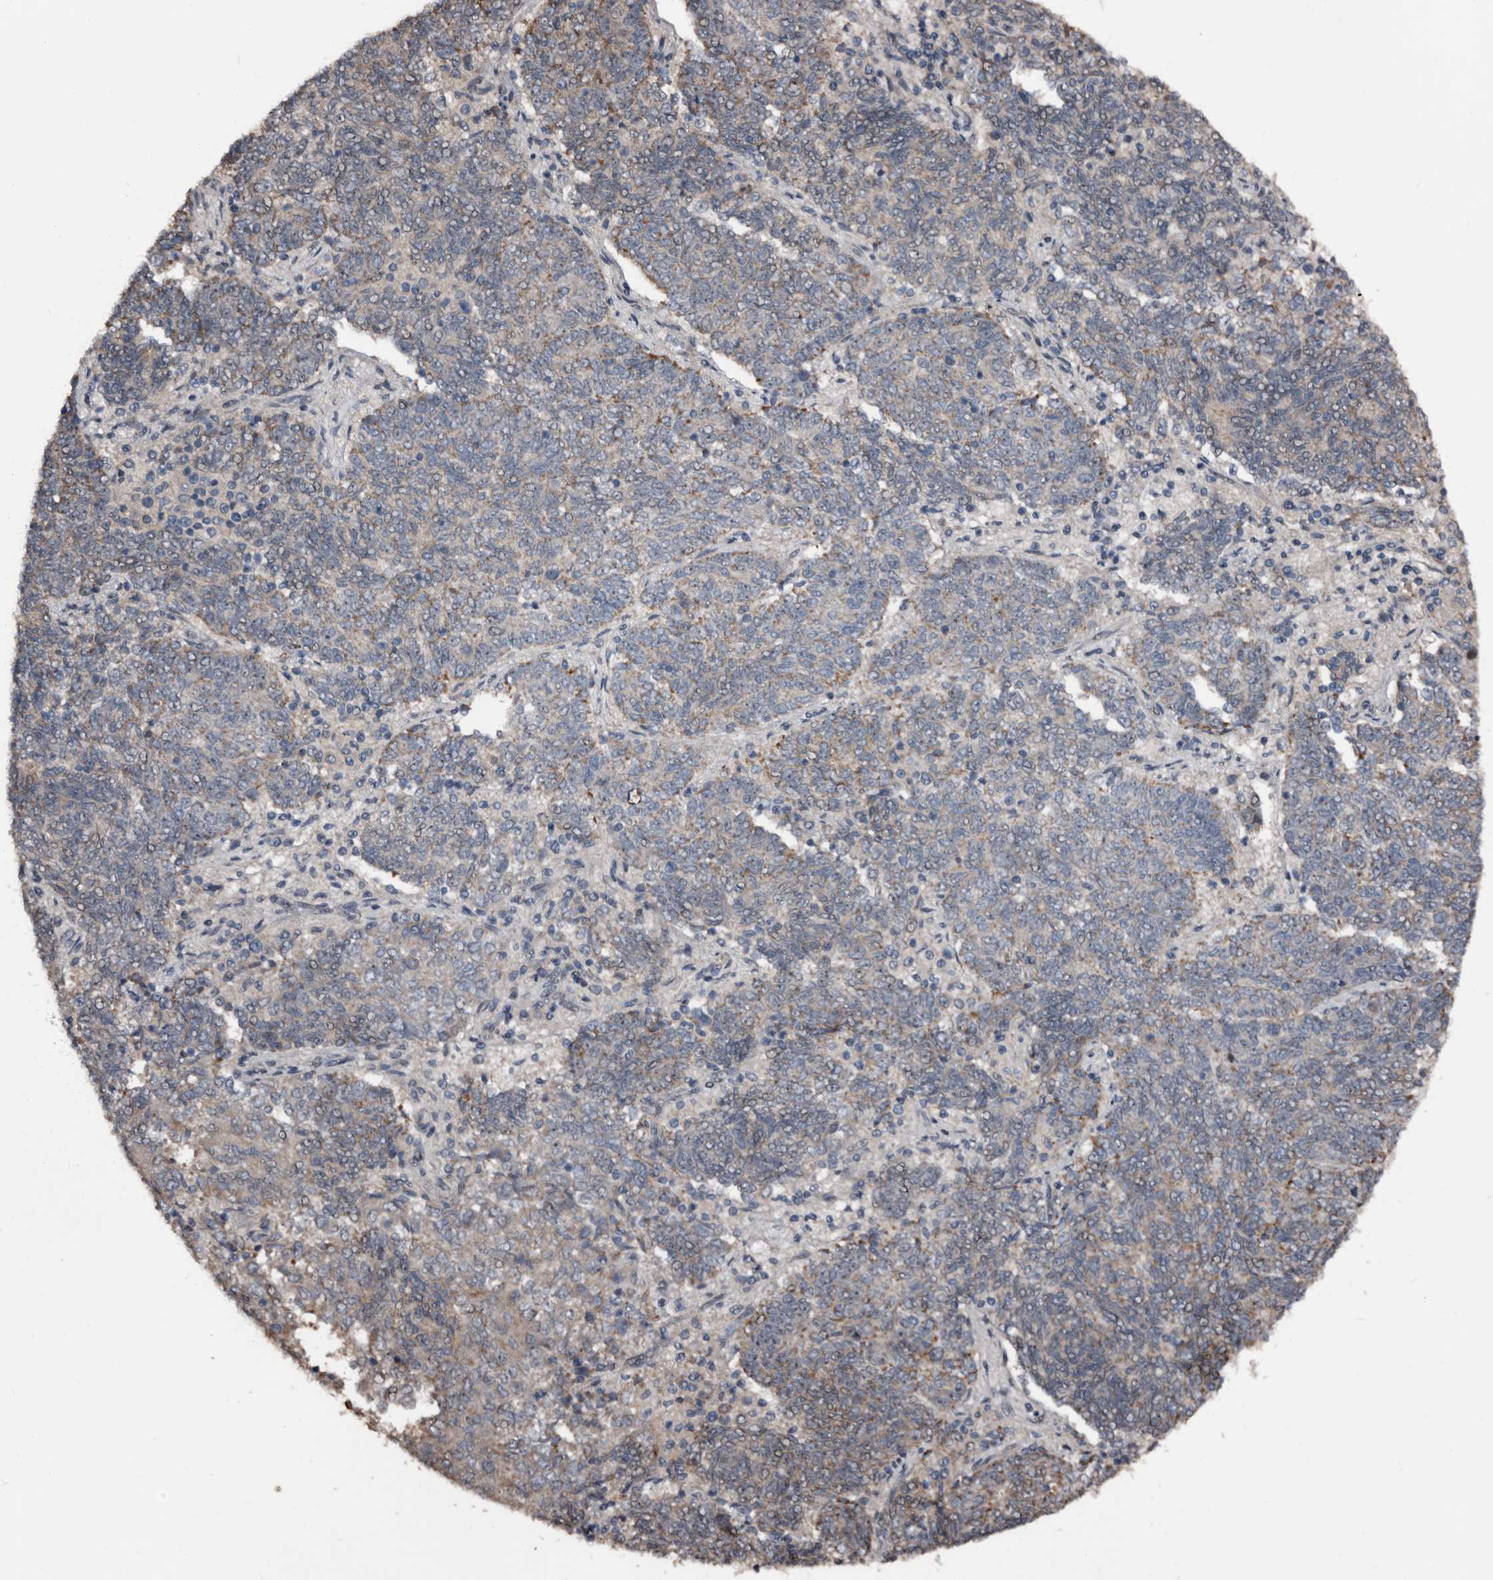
{"staining": {"intensity": "weak", "quantity": "<25%", "location": "cytoplasmic/membranous"}, "tissue": "endometrial cancer", "cell_type": "Tumor cells", "image_type": "cancer", "snomed": [{"axis": "morphology", "description": "Adenocarcinoma, NOS"}, {"axis": "topography", "description": "Endometrium"}], "caption": "DAB (3,3'-diaminobenzidine) immunohistochemical staining of endometrial cancer (adenocarcinoma) demonstrates no significant staining in tumor cells.", "gene": "DHPS", "patient": {"sex": "female", "age": 80}}